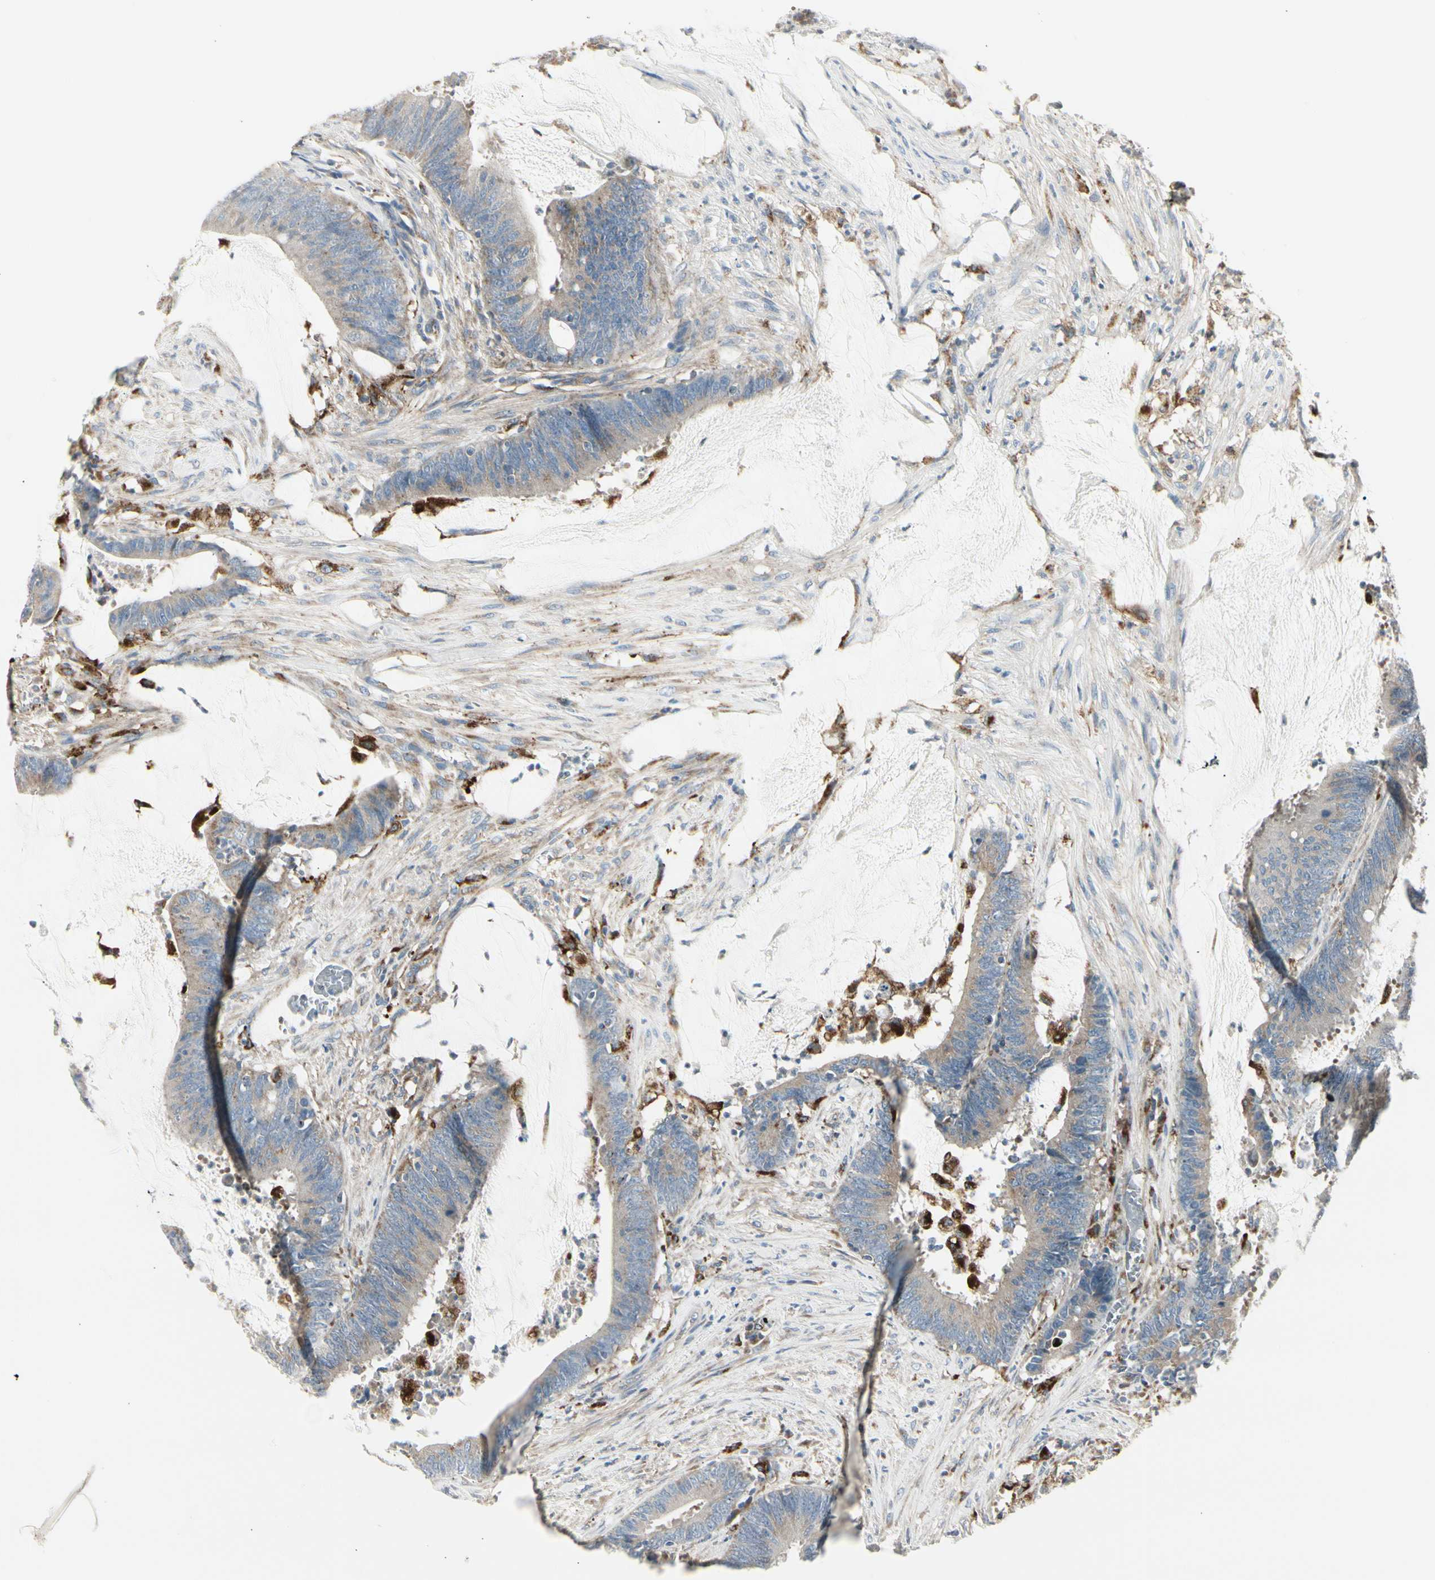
{"staining": {"intensity": "weak", "quantity": "<25%", "location": "cytoplasmic/membranous"}, "tissue": "colorectal cancer", "cell_type": "Tumor cells", "image_type": "cancer", "snomed": [{"axis": "morphology", "description": "Adenocarcinoma, NOS"}, {"axis": "topography", "description": "Rectum"}], "caption": "There is no significant expression in tumor cells of adenocarcinoma (colorectal).", "gene": "ATP6V1B2", "patient": {"sex": "female", "age": 66}}